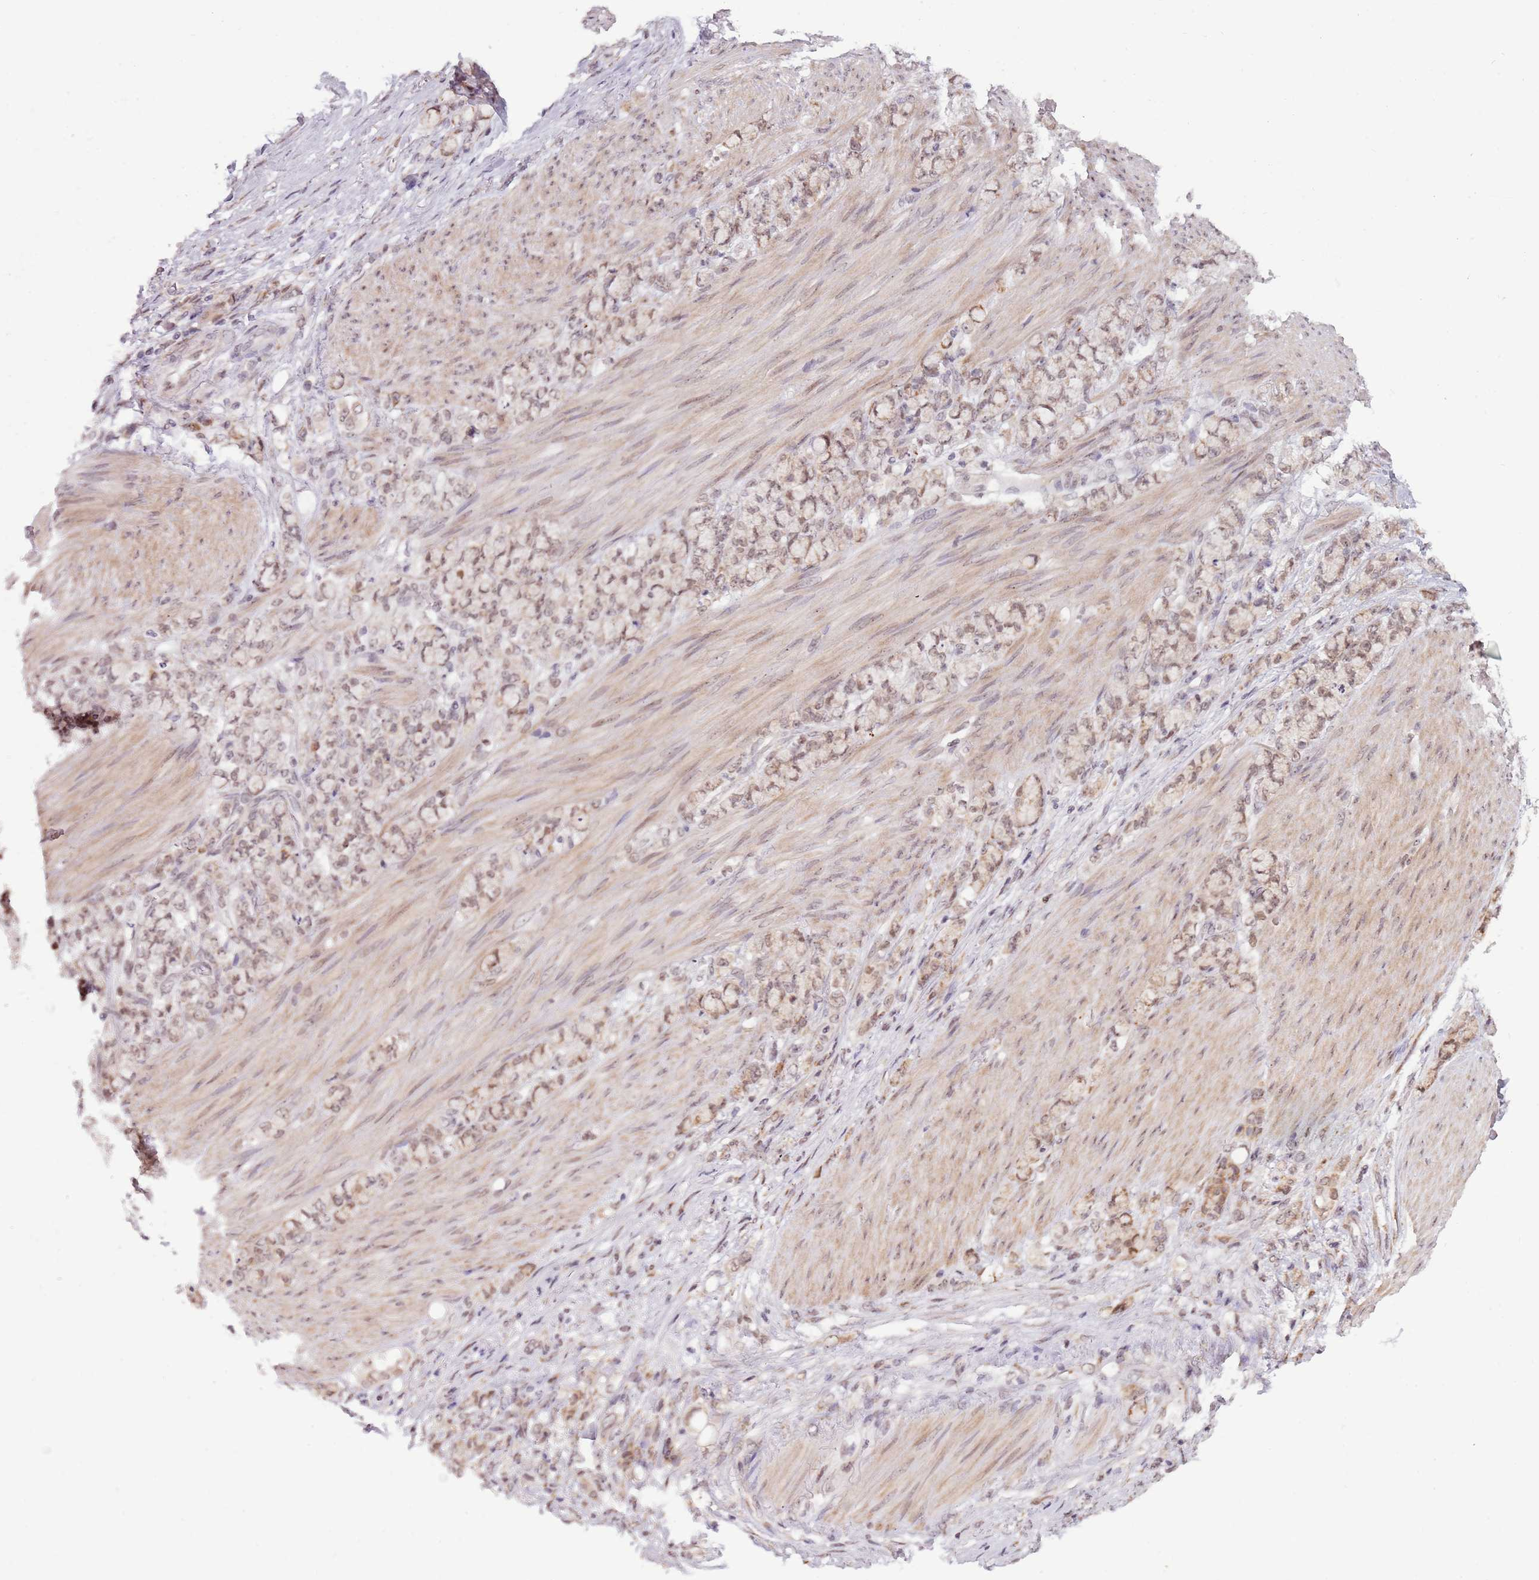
{"staining": {"intensity": "weak", "quantity": "25%-75%", "location": "cytoplasmic/membranous,nuclear"}, "tissue": "stomach cancer", "cell_type": "Tumor cells", "image_type": "cancer", "snomed": [{"axis": "morphology", "description": "Normal tissue, NOS"}, {"axis": "morphology", "description": "Adenocarcinoma, NOS"}, {"axis": "topography", "description": "Stomach"}], "caption": "An image showing weak cytoplasmic/membranous and nuclear positivity in about 25%-75% of tumor cells in stomach cancer, as visualized by brown immunohistochemical staining.", "gene": "BARD1", "patient": {"sex": "female", "age": 79}}